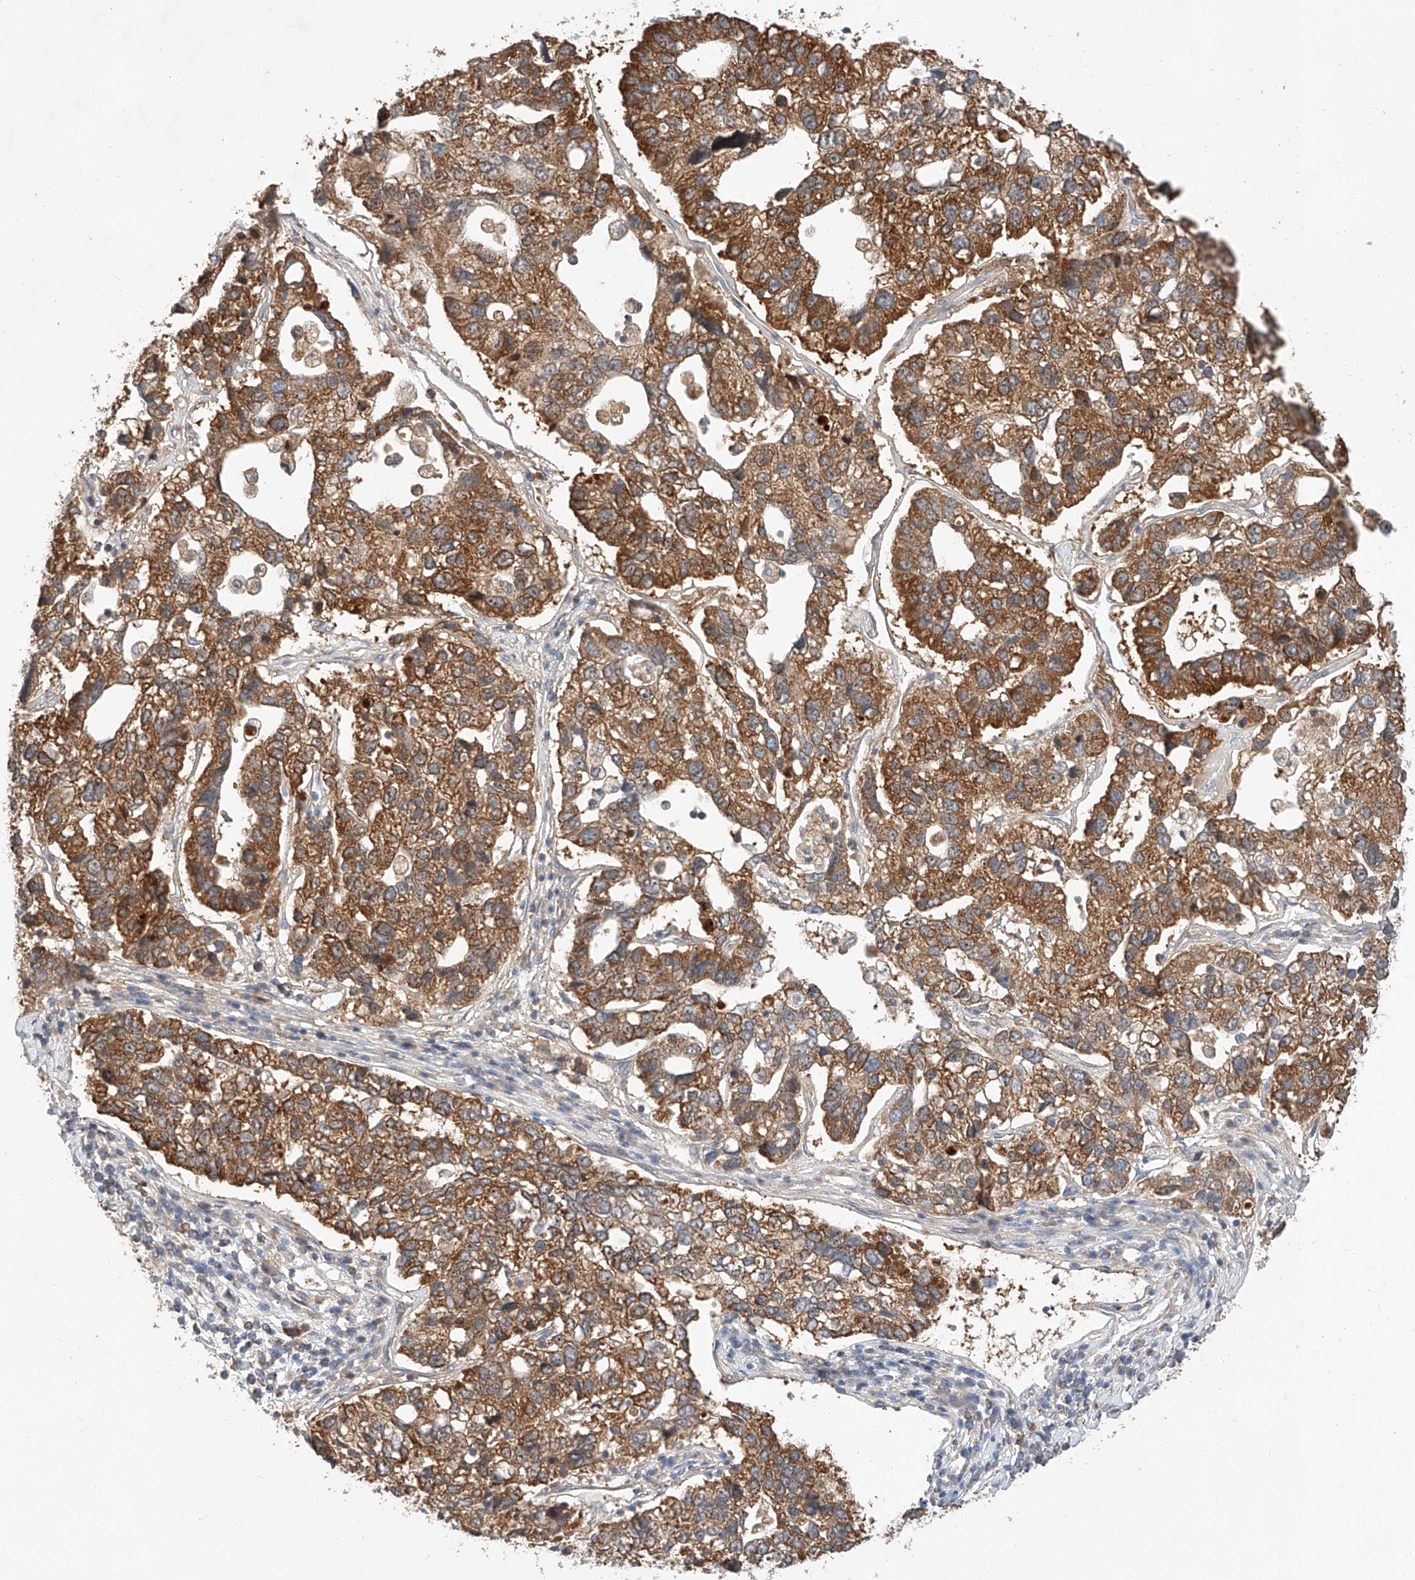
{"staining": {"intensity": "strong", "quantity": ">75%", "location": "cytoplasmic/membranous"}, "tissue": "pancreatic cancer", "cell_type": "Tumor cells", "image_type": "cancer", "snomed": [{"axis": "morphology", "description": "Adenocarcinoma, NOS"}, {"axis": "topography", "description": "Pancreas"}], "caption": "Tumor cells reveal high levels of strong cytoplasmic/membranous expression in about >75% of cells in human pancreatic cancer.", "gene": "RAB23", "patient": {"sex": "female", "age": 61}}